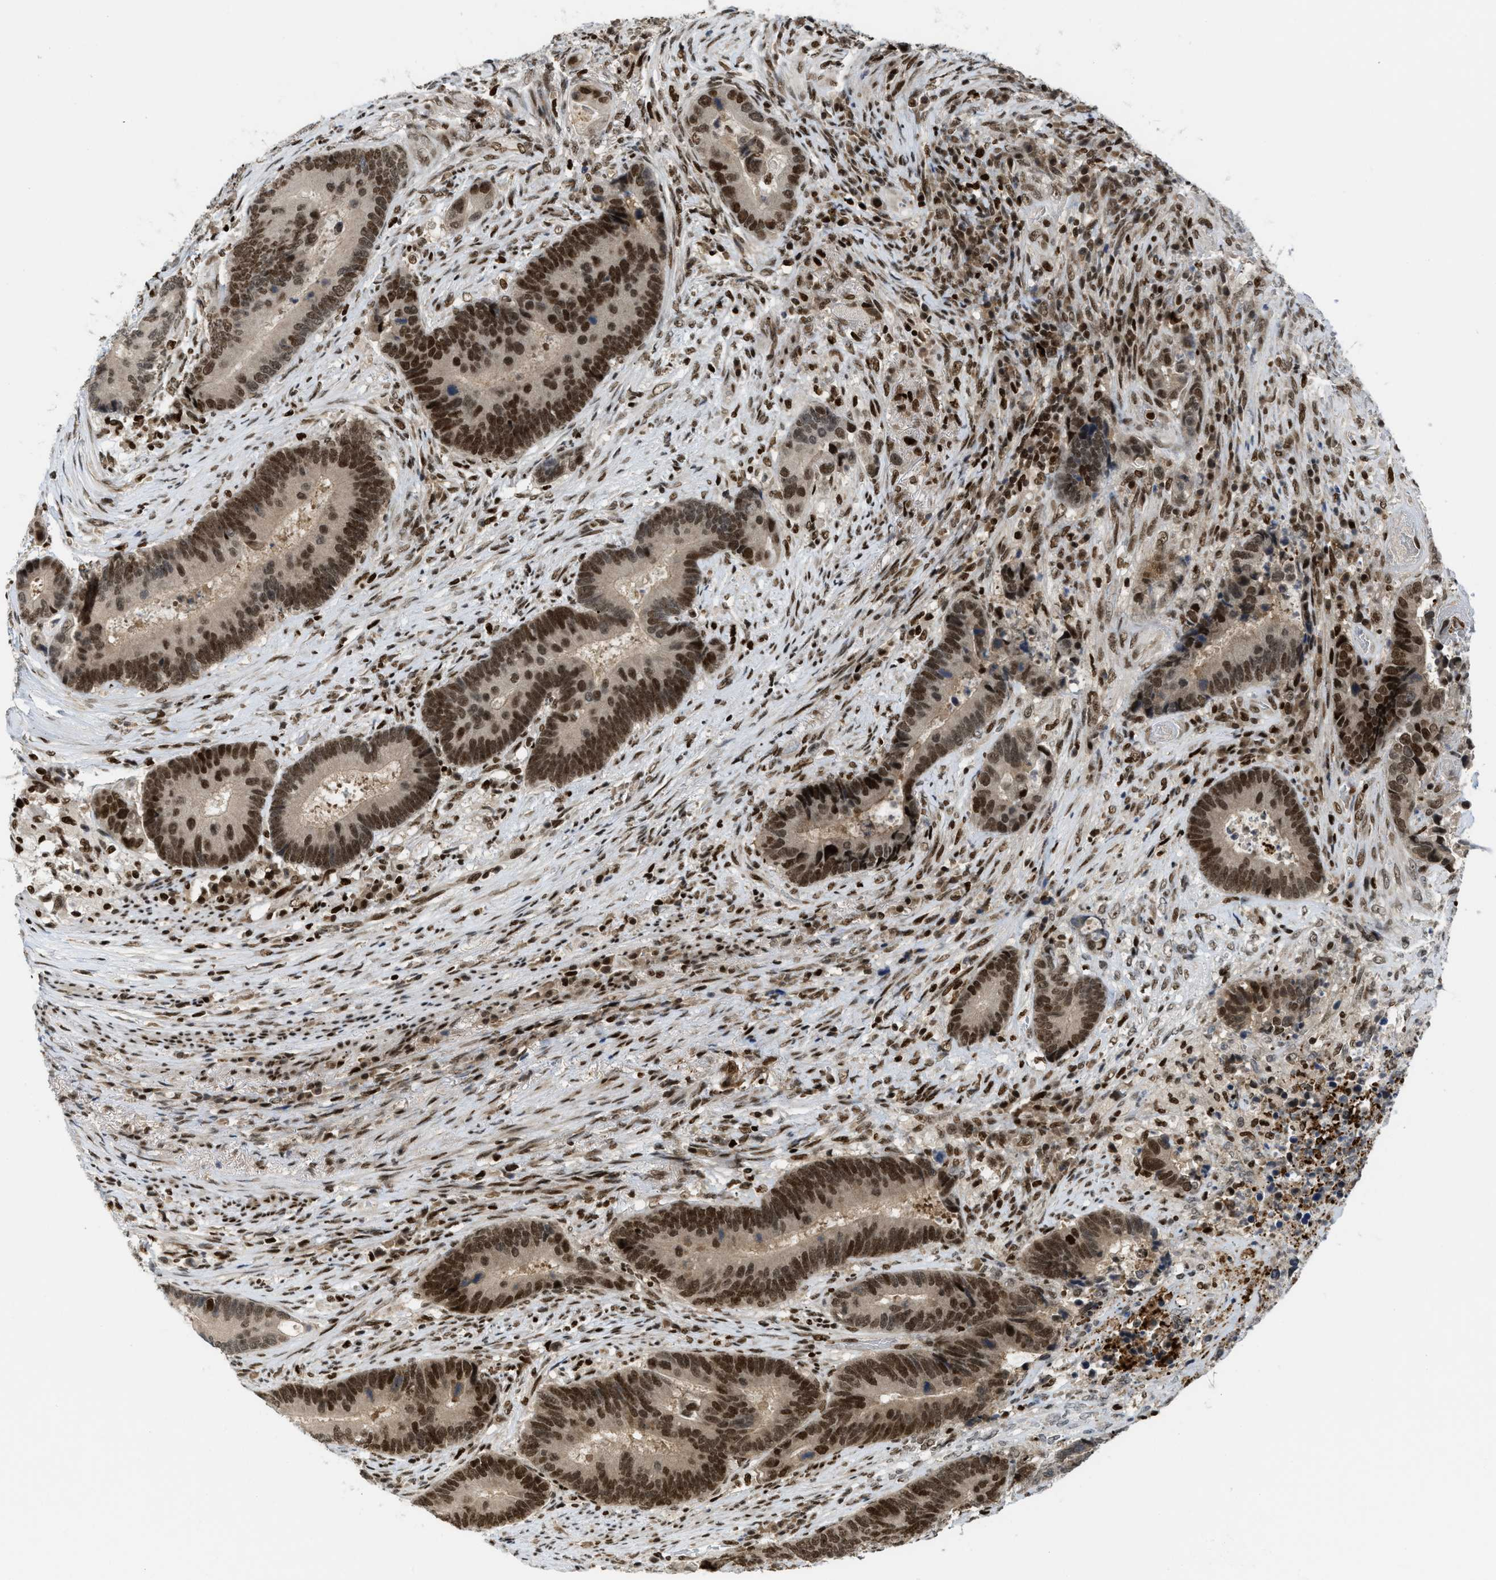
{"staining": {"intensity": "strong", "quantity": ">75%", "location": "nuclear"}, "tissue": "colorectal cancer", "cell_type": "Tumor cells", "image_type": "cancer", "snomed": [{"axis": "morphology", "description": "Adenocarcinoma, NOS"}, {"axis": "topography", "description": "Rectum"}], "caption": "An image of human colorectal cancer stained for a protein demonstrates strong nuclear brown staining in tumor cells.", "gene": "RFX5", "patient": {"sex": "female", "age": 89}}